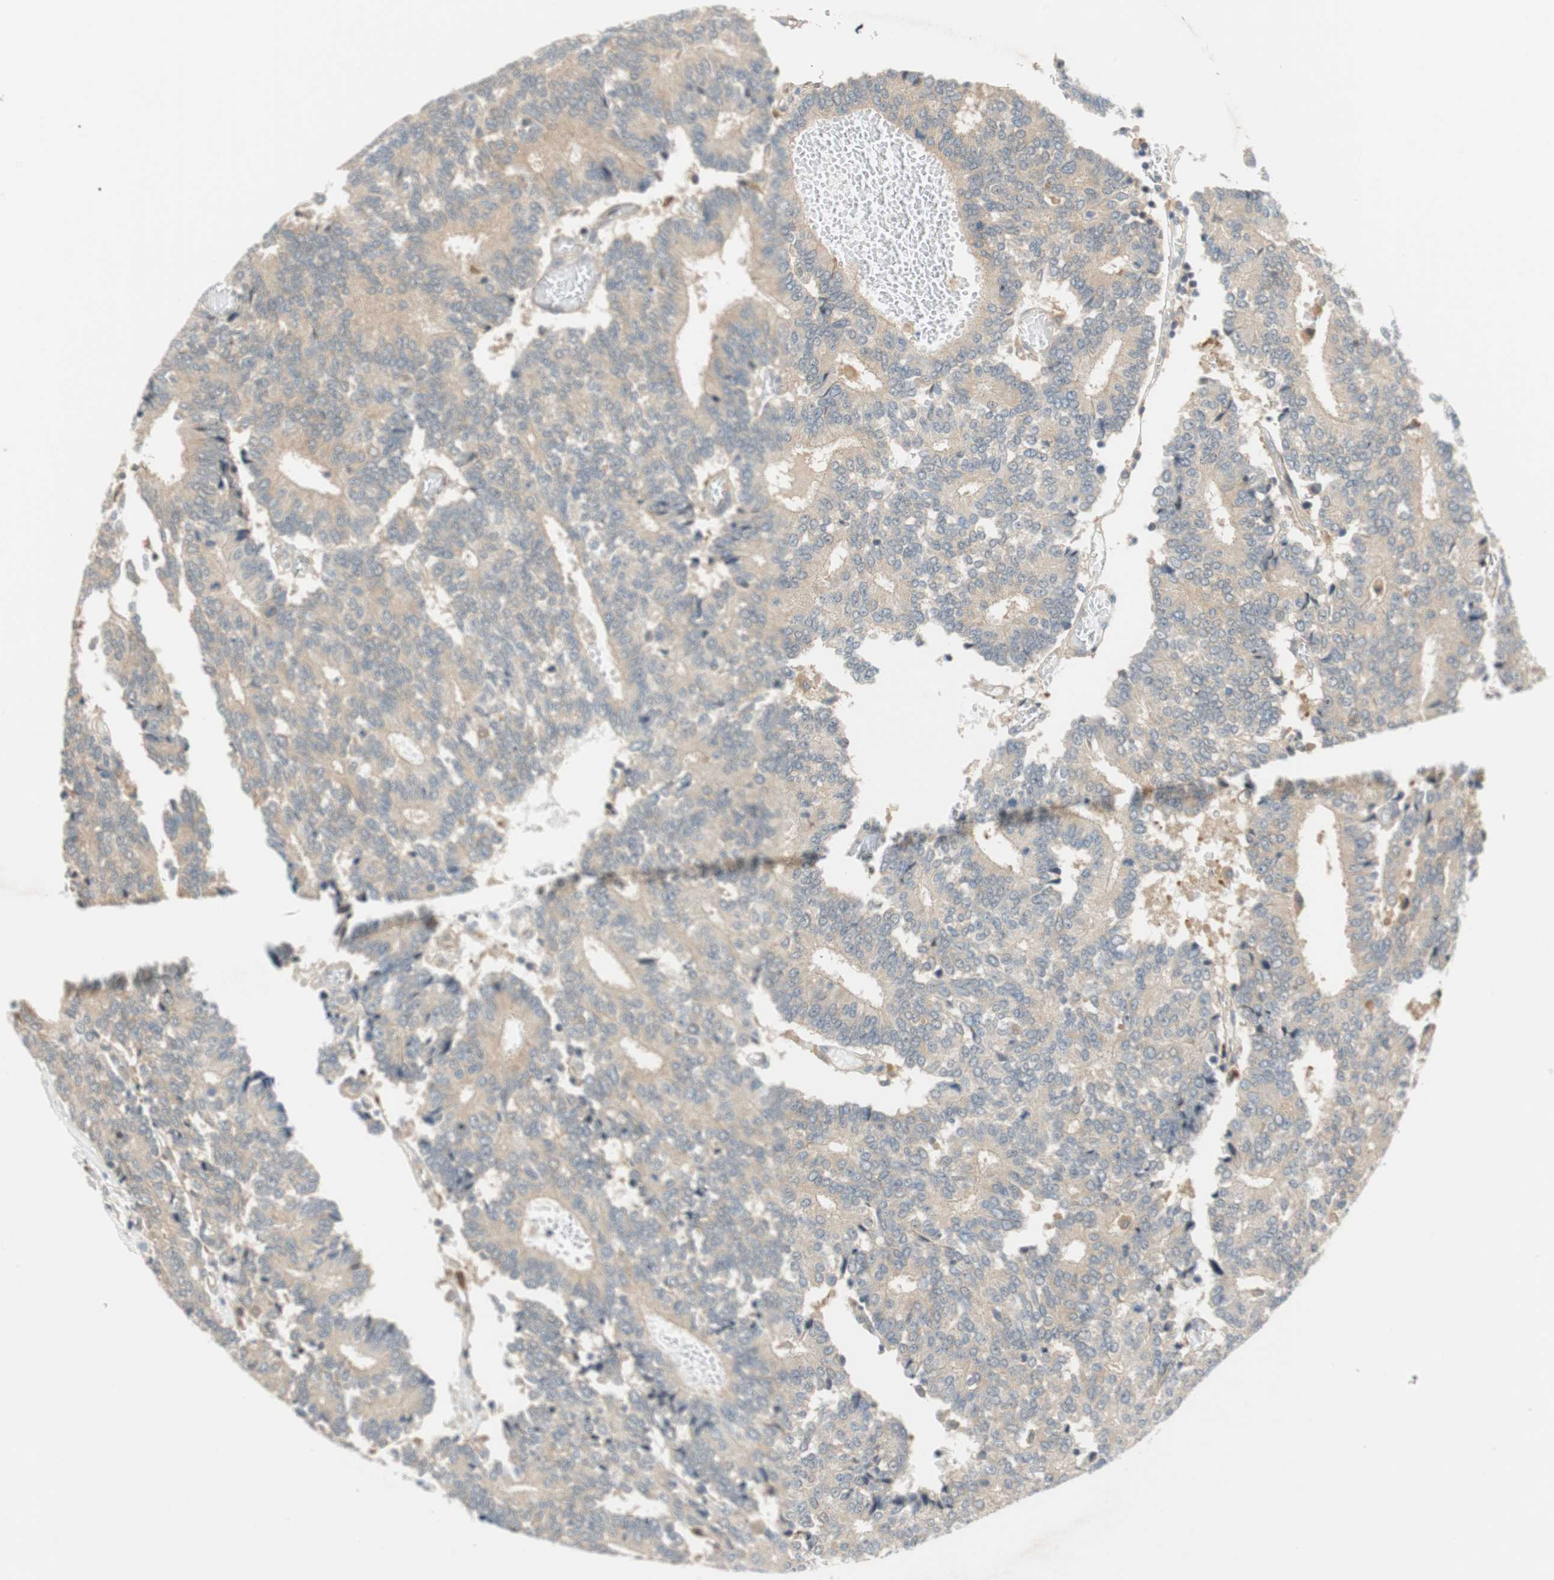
{"staining": {"intensity": "weak", "quantity": "25%-75%", "location": "cytoplasmic/membranous"}, "tissue": "prostate cancer", "cell_type": "Tumor cells", "image_type": "cancer", "snomed": [{"axis": "morphology", "description": "Adenocarcinoma, High grade"}, {"axis": "topography", "description": "Prostate"}], "caption": "This is an image of immunohistochemistry staining of high-grade adenocarcinoma (prostate), which shows weak expression in the cytoplasmic/membranous of tumor cells.", "gene": "GATD1", "patient": {"sex": "male", "age": 55}}